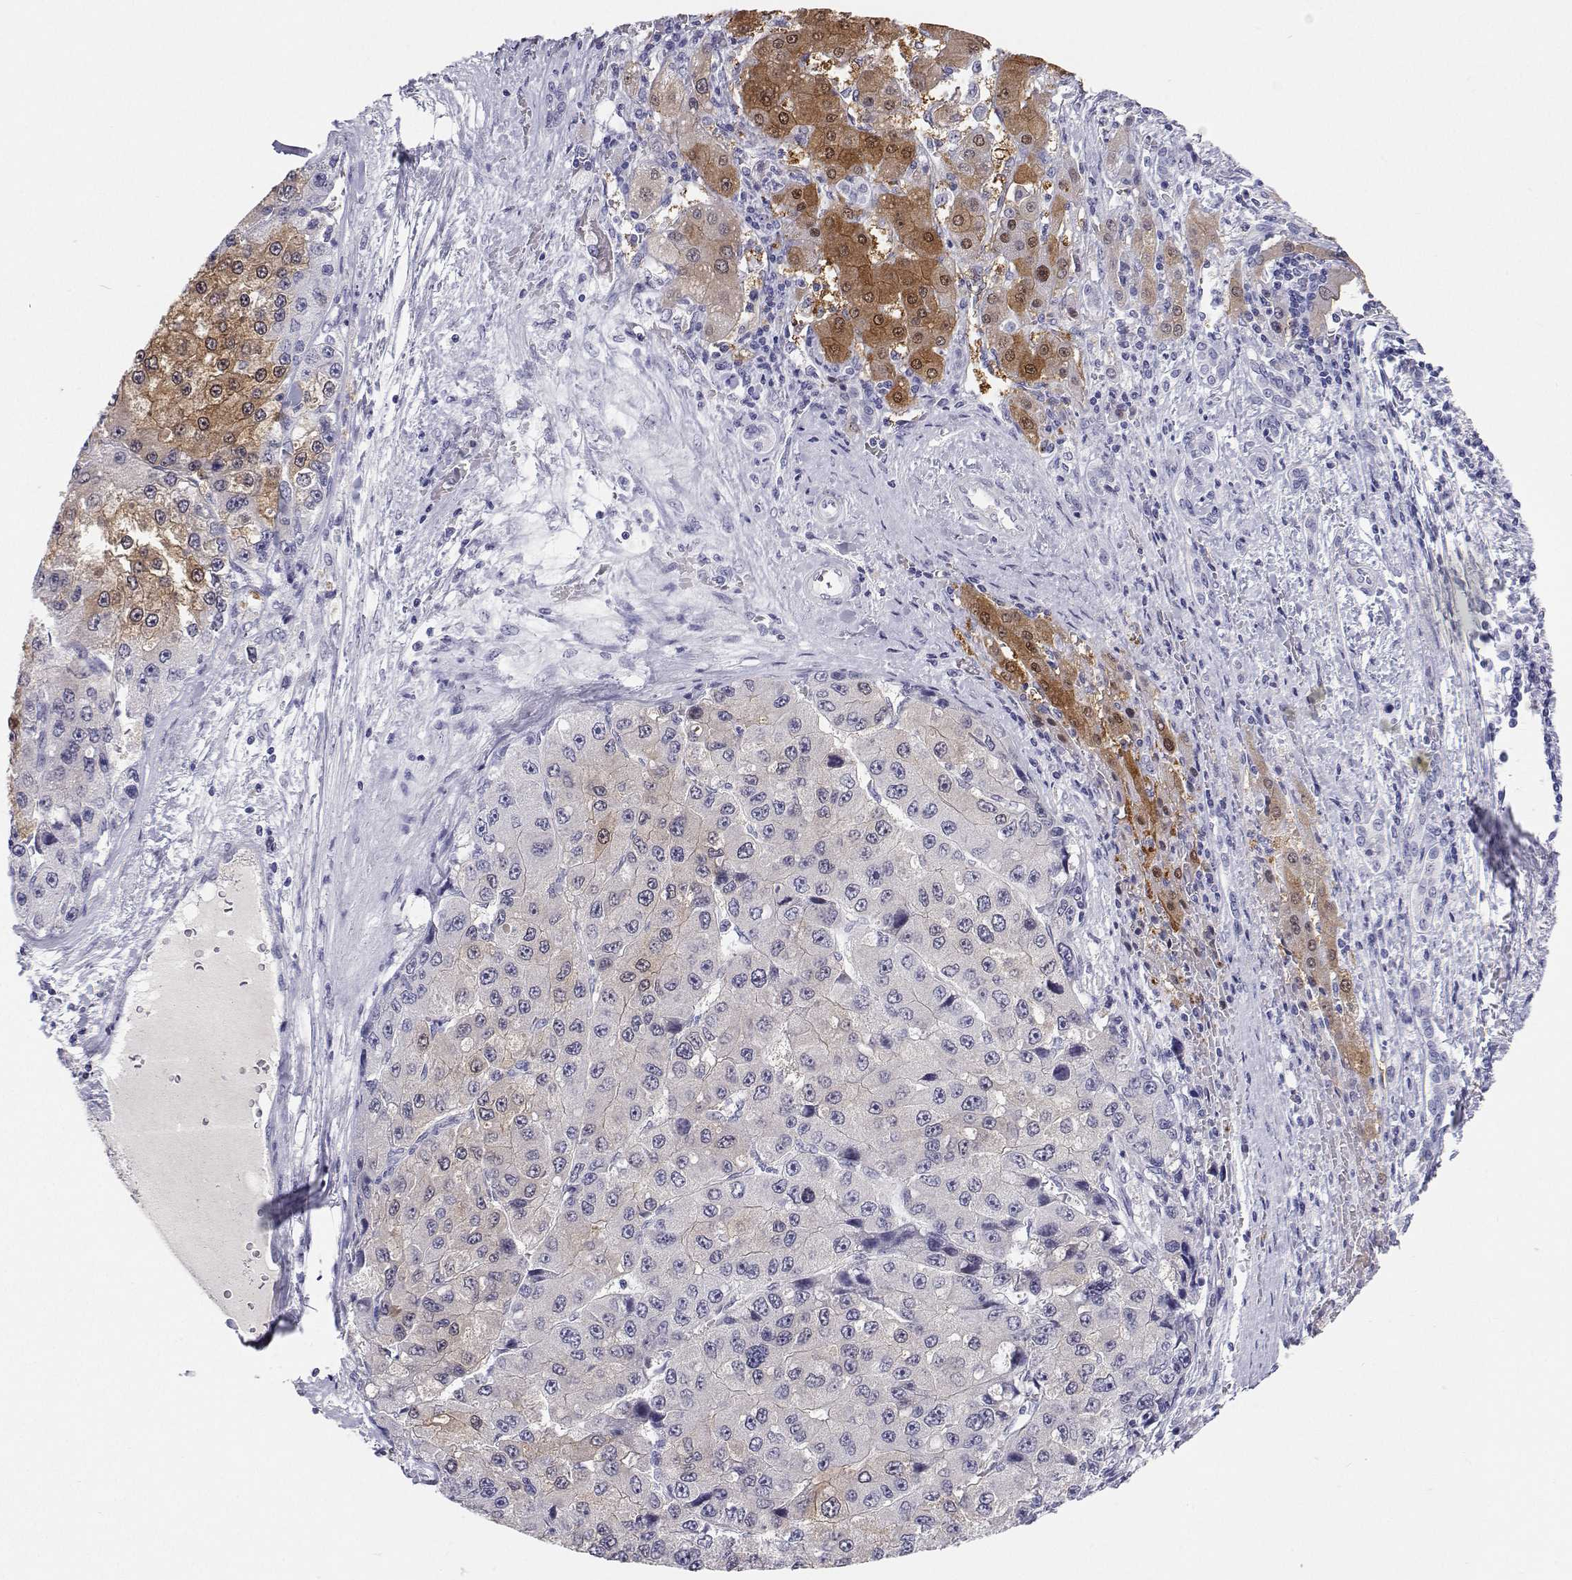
{"staining": {"intensity": "weak", "quantity": "<25%", "location": "cytoplasmic/membranous,nuclear"}, "tissue": "liver cancer", "cell_type": "Tumor cells", "image_type": "cancer", "snomed": [{"axis": "morphology", "description": "Carcinoma, Hepatocellular, NOS"}, {"axis": "topography", "description": "Liver"}], "caption": "The histopathology image demonstrates no significant expression in tumor cells of liver hepatocellular carcinoma.", "gene": "BHMT", "patient": {"sex": "female", "age": 73}}